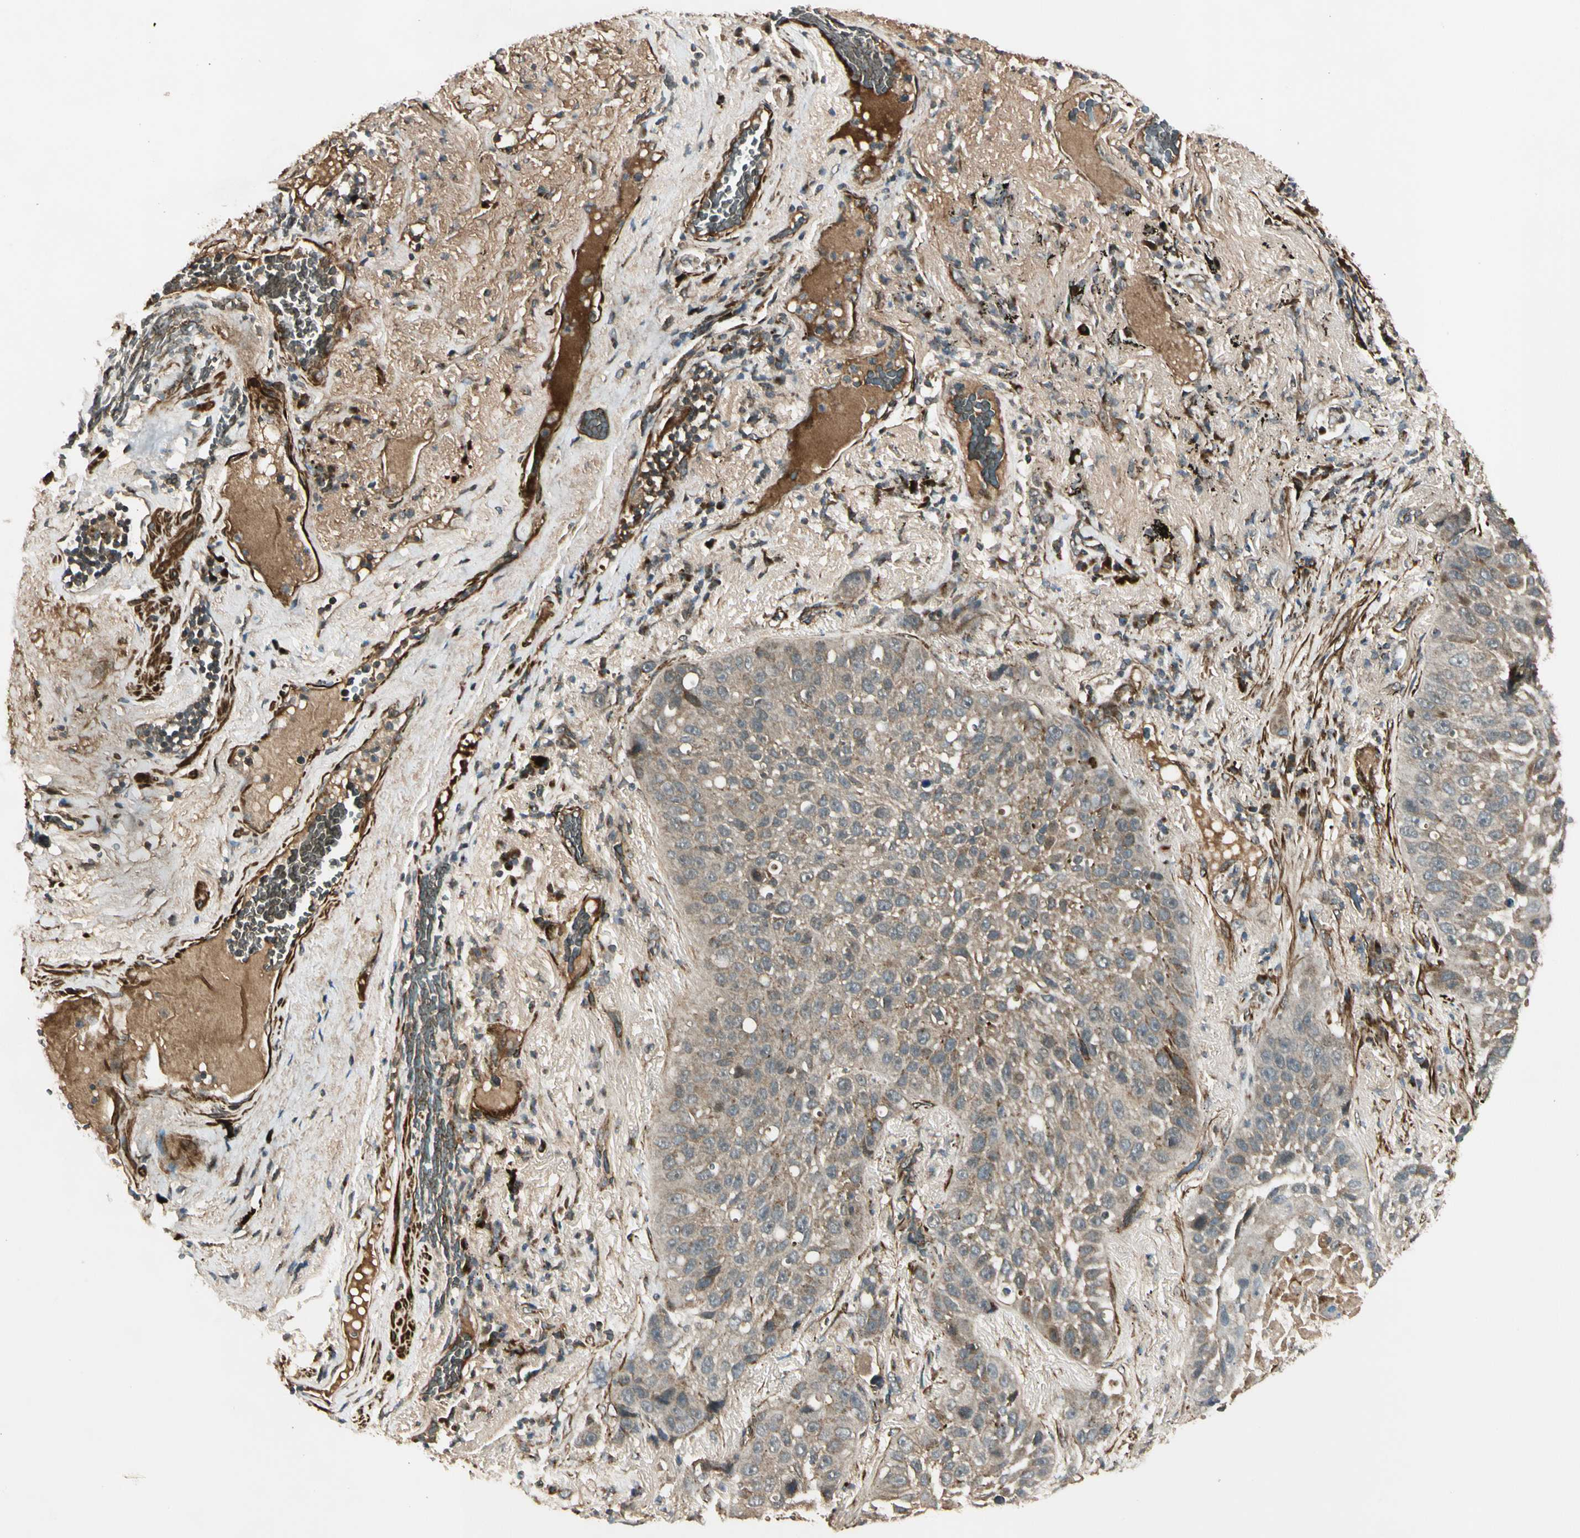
{"staining": {"intensity": "weak", "quantity": ">75%", "location": "cytoplasmic/membranous"}, "tissue": "lung cancer", "cell_type": "Tumor cells", "image_type": "cancer", "snomed": [{"axis": "morphology", "description": "Squamous cell carcinoma, NOS"}, {"axis": "topography", "description": "Lung"}], "caption": "Immunohistochemical staining of human lung squamous cell carcinoma displays low levels of weak cytoplasmic/membranous protein positivity in about >75% of tumor cells.", "gene": "GCK", "patient": {"sex": "male", "age": 57}}